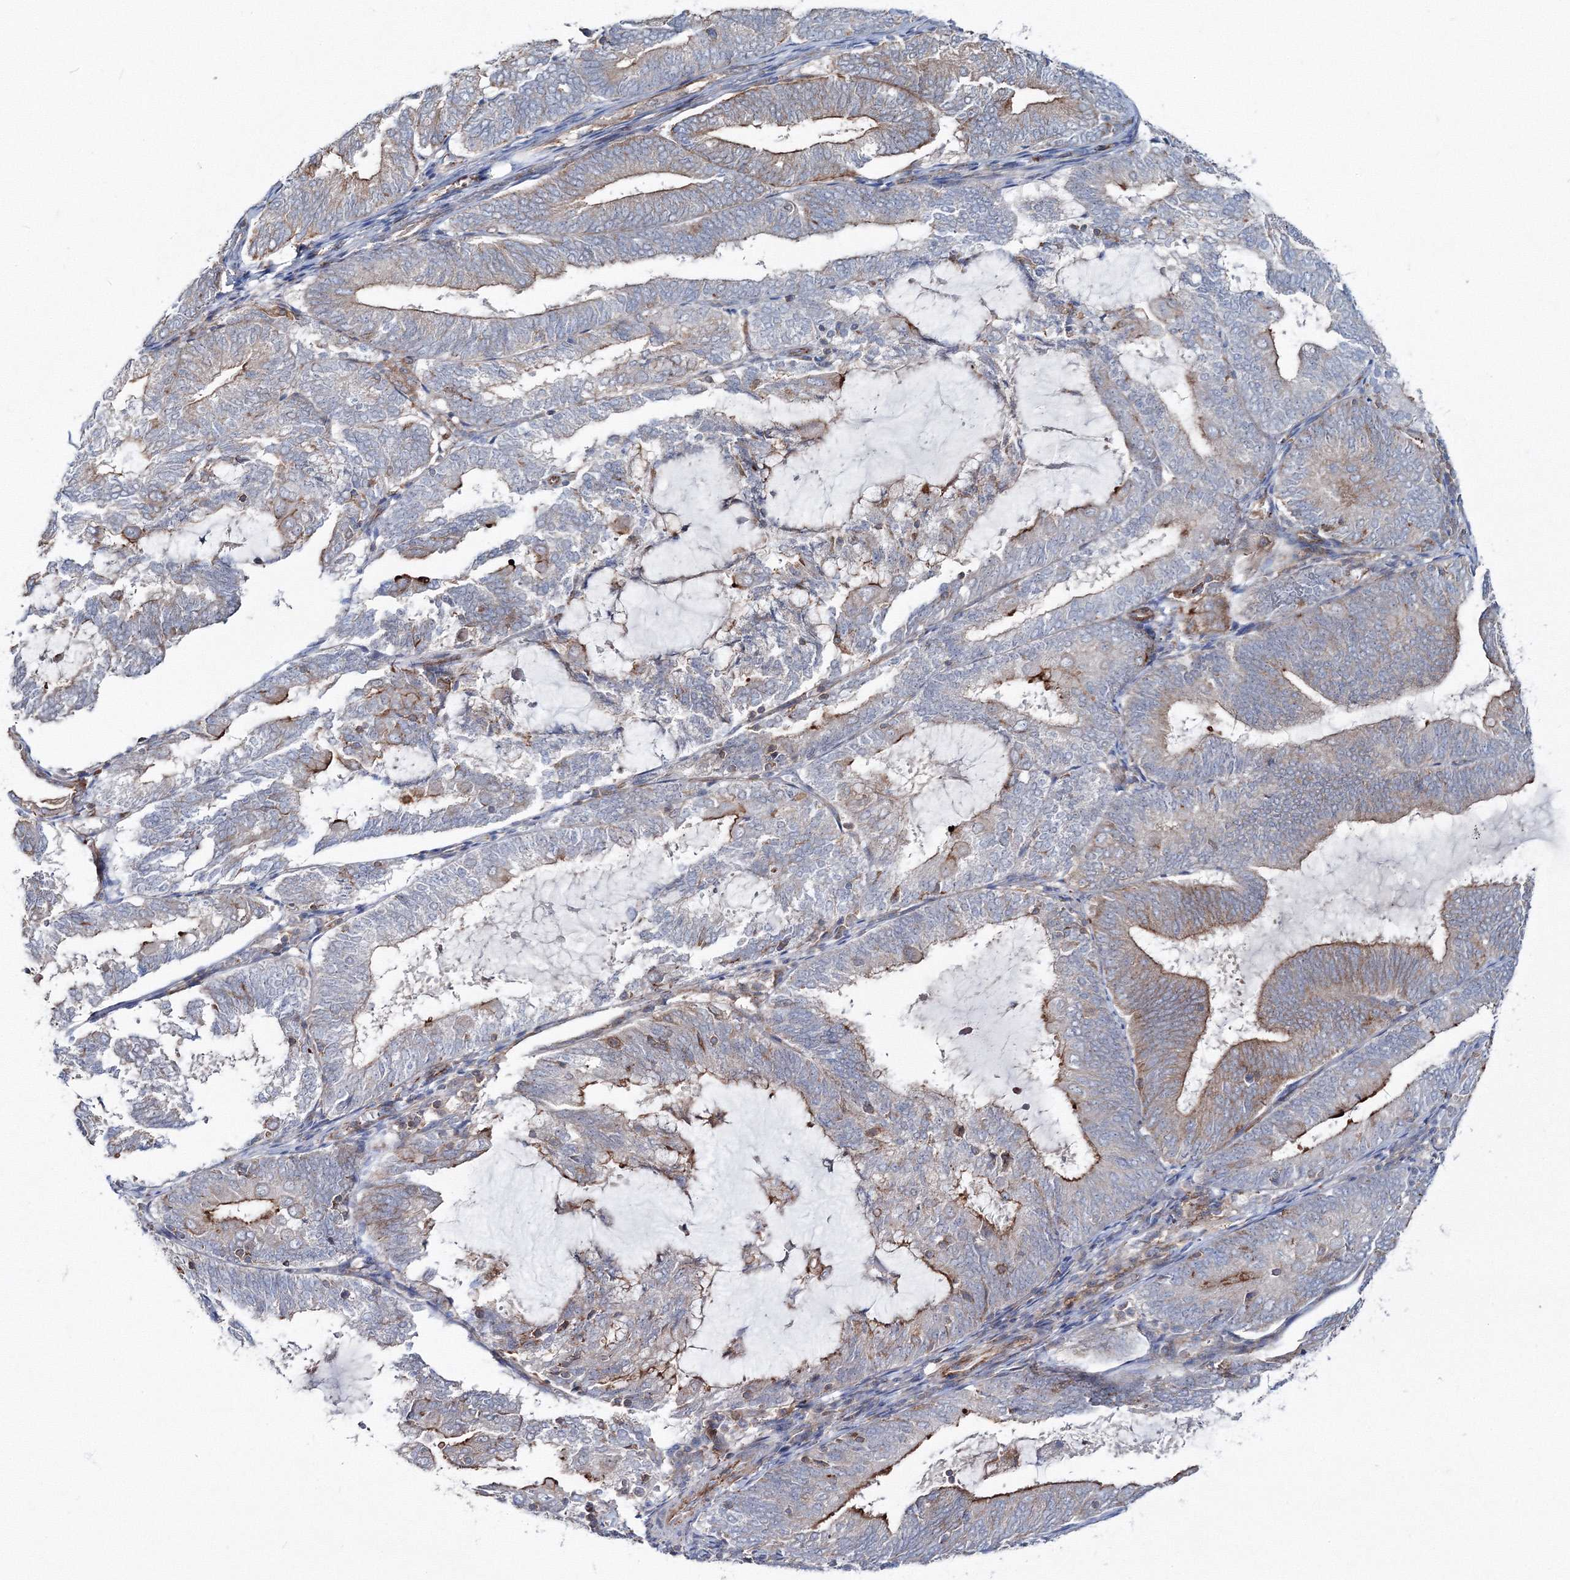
{"staining": {"intensity": "moderate", "quantity": "<25%", "location": "cytoplasmic/membranous"}, "tissue": "endometrial cancer", "cell_type": "Tumor cells", "image_type": "cancer", "snomed": [{"axis": "morphology", "description": "Adenocarcinoma, NOS"}, {"axis": "topography", "description": "Endometrium"}], "caption": "This photomicrograph demonstrates immunohistochemistry (IHC) staining of endometrial adenocarcinoma, with low moderate cytoplasmic/membranous expression in approximately <25% of tumor cells.", "gene": "GGA2", "patient": {"sex": "female", "age": 81}}